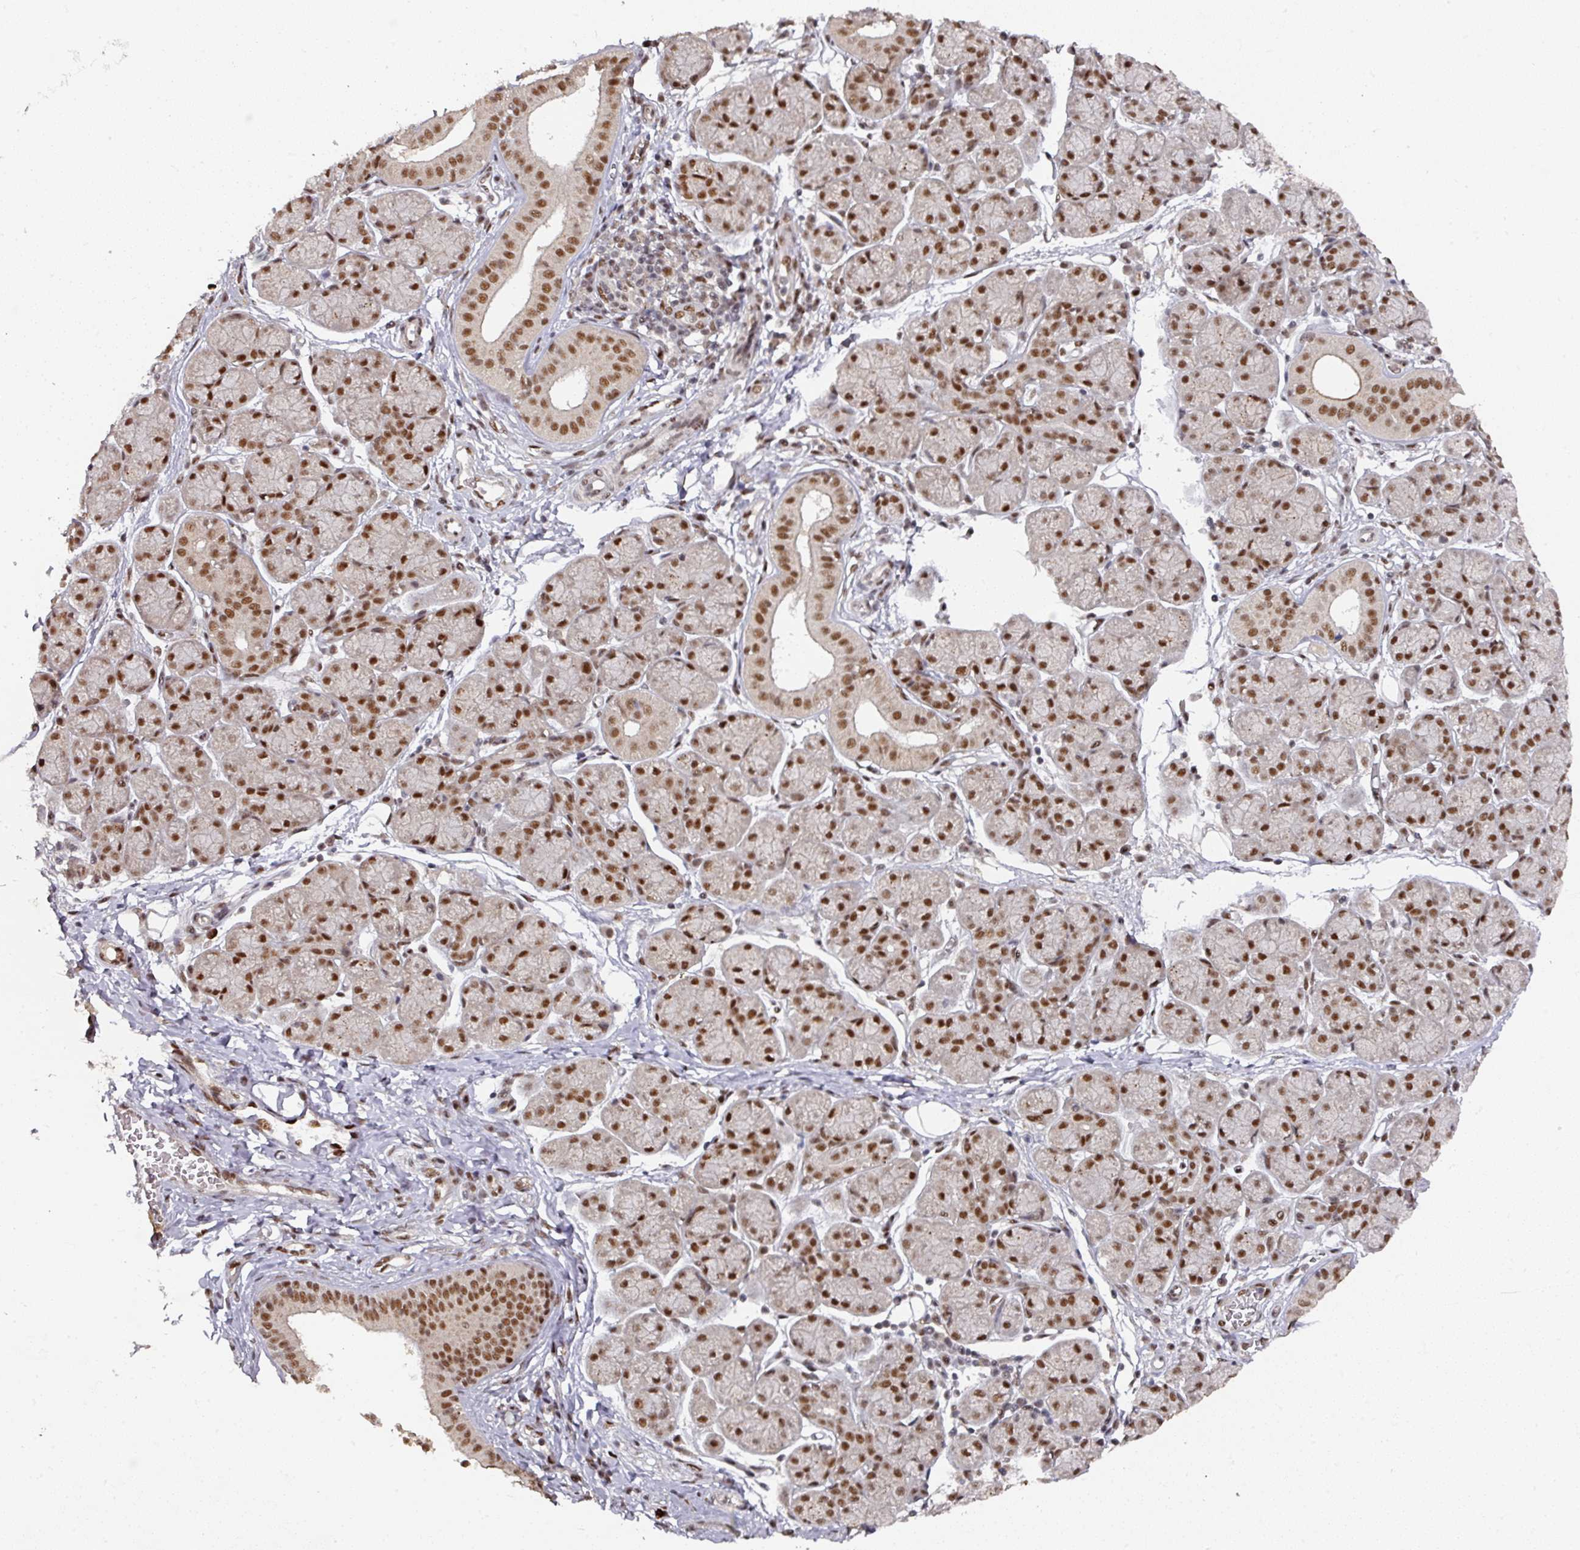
{"staining": {"intensity": "strong", "quantity": ">75%", "location": "nuclear"}, "tissue": "salivary gland", "cell_type": "Glandular cells", "image_type": "normal", "snomed": [{"axis": "morphology", "description": "Normal tissue, NOS"}, {"axis": "morphology", "description": "Inflammation, NOS"}, {"axis": "topography", "description": "Lymph node"}, {"axis": "topography", "description": "Salivary gland"}], "caption": "Glandular cells exhibit high levels of strong nuclear positivity in about >75% of cells in normal salivary gland. Nuclei are stained in blue.", "gene": "ENSG00000289690", "patient": {"sex": "male", "age": 3}}